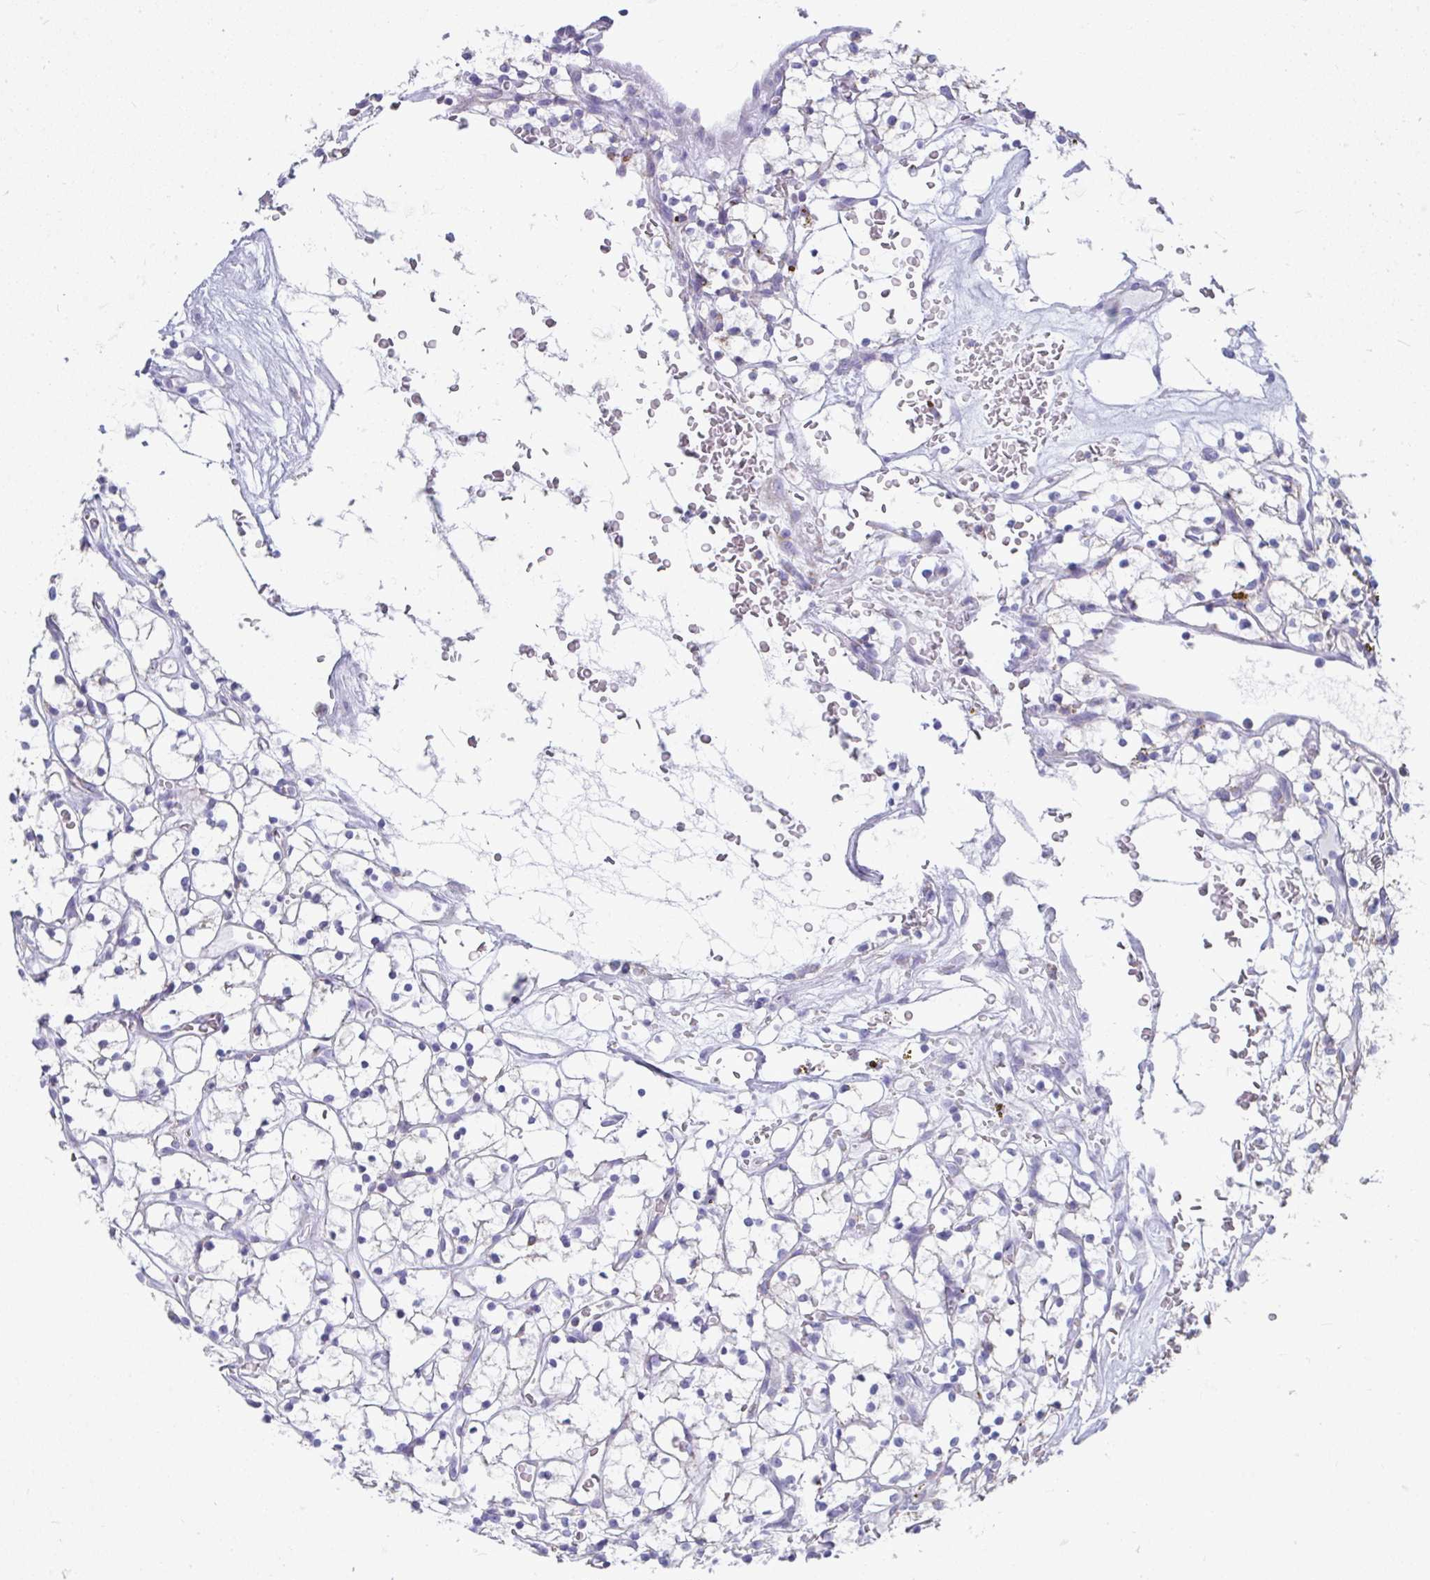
{"staining": {"intensity": "negative", "quantity": "none", "location": "none"}, "tissue": "renal cancer", "cell_type": "Tumor cells", "image_type": "cancer", "snomed": [{"axis": "morphology", "description": "Adenocarcinoma, NOS"}, {"axis": "topography", "description": "Kidney"}], "caption": "Immunohistochemistry (IHC) histopathology image of human adenocarcinoma (renal) stained for a protein (brown), which displays no staining in tumor cells.", "gene": "SLC6A1", "patient": {"sex": "female", "age": 64}}